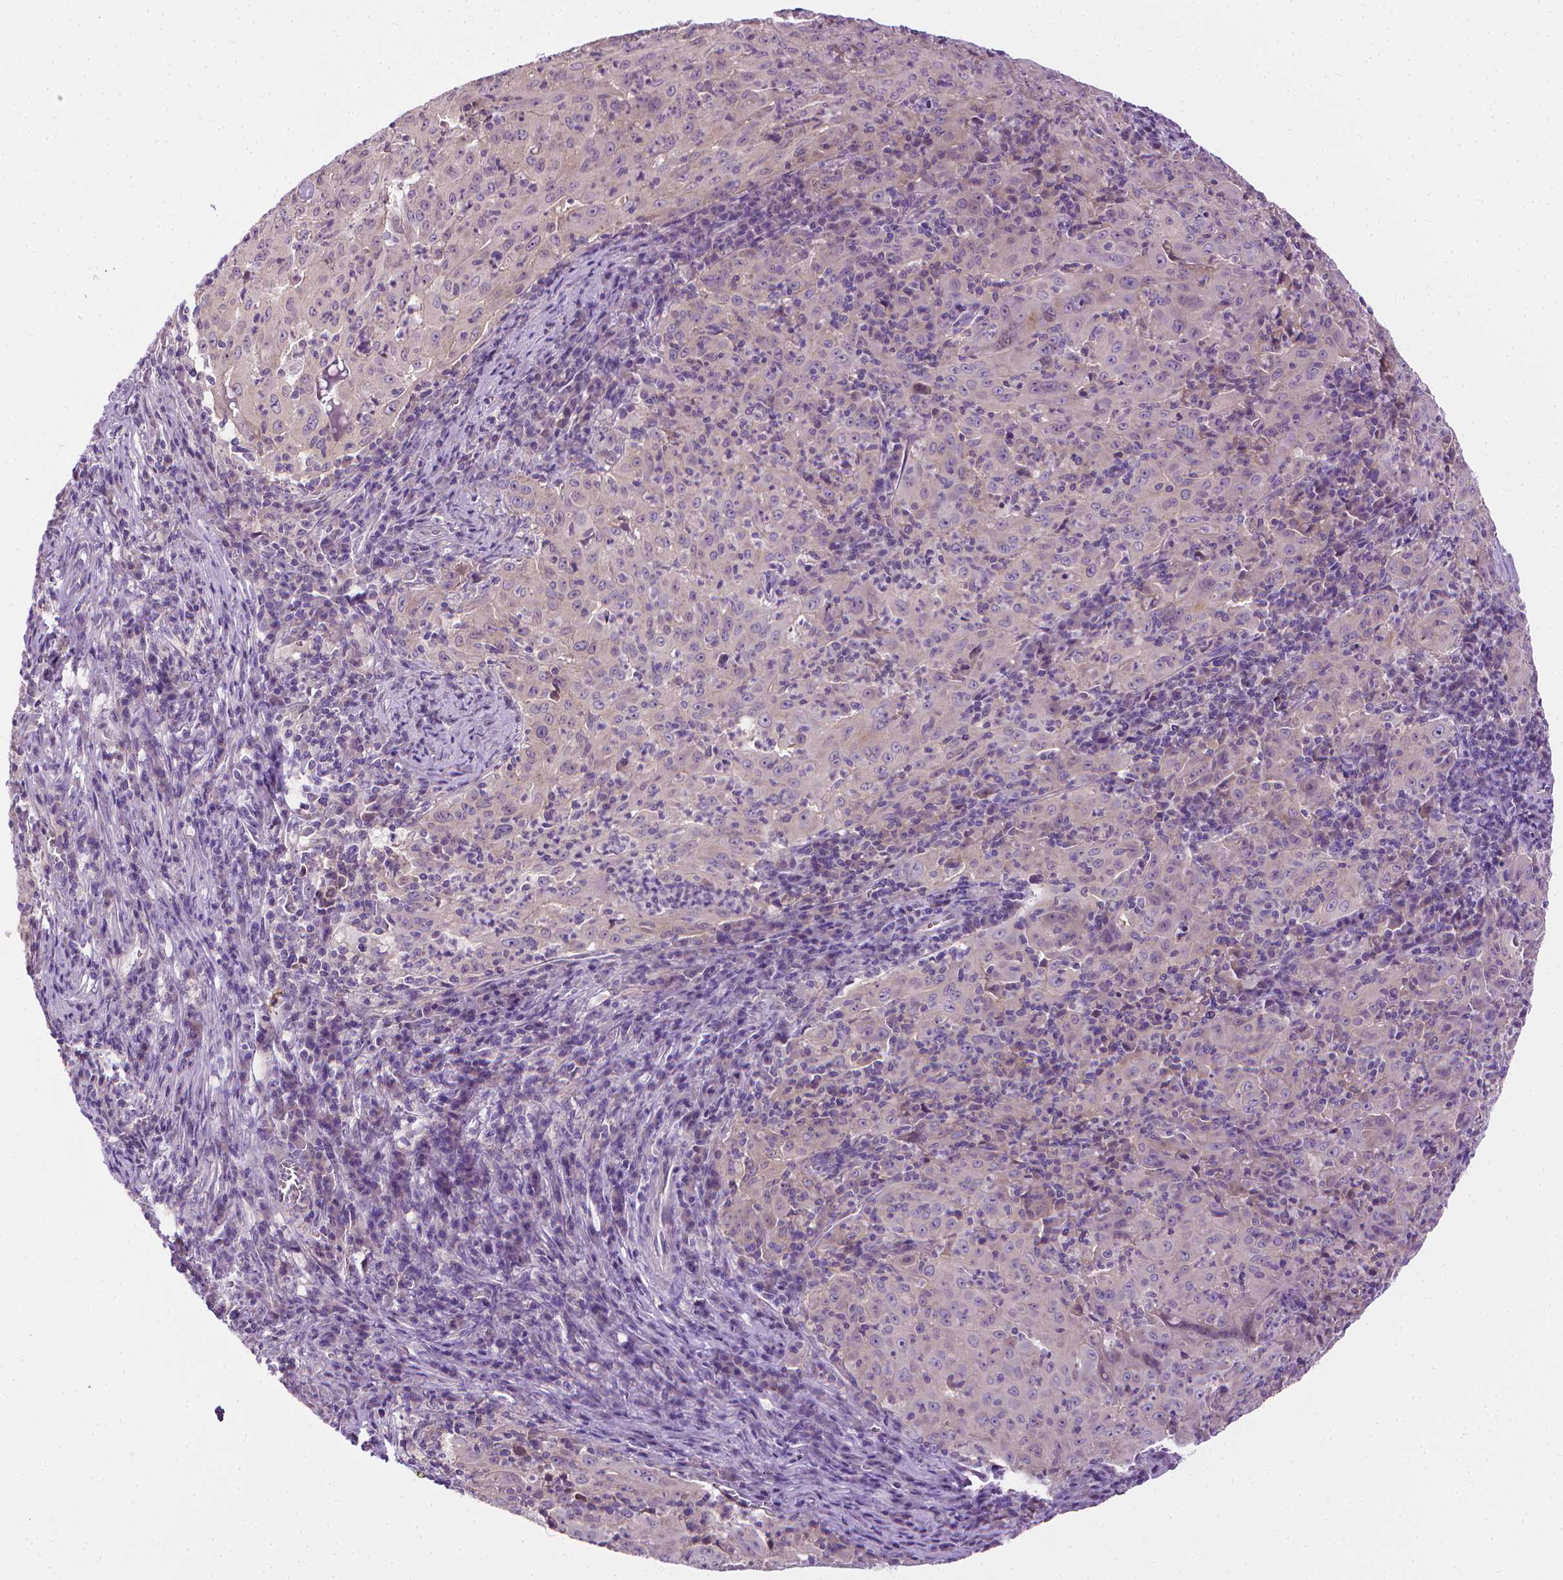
{"staining": {"intensity": "negative", "quantity": "none", "location": "none"}, "tissue": "pancreatic cancer", "cell_type": "Tumor cells", "image_type": "cancer", "snomed": [{"axis": "morphology", "description": "Adenocarcinoma, NOS"}, {"axis": "topography", "description": "Pancreas"}], "caption": "IHC photomicrograph of neoplastic tissue: pancreatic adenocarcinoma stained with DAB (3,3'-diaminobenzidine) demonstrates no significant protein staining in tumor cells.", "gene": "MCOLN3", "patient": {"sex": "male", "age": 63}}